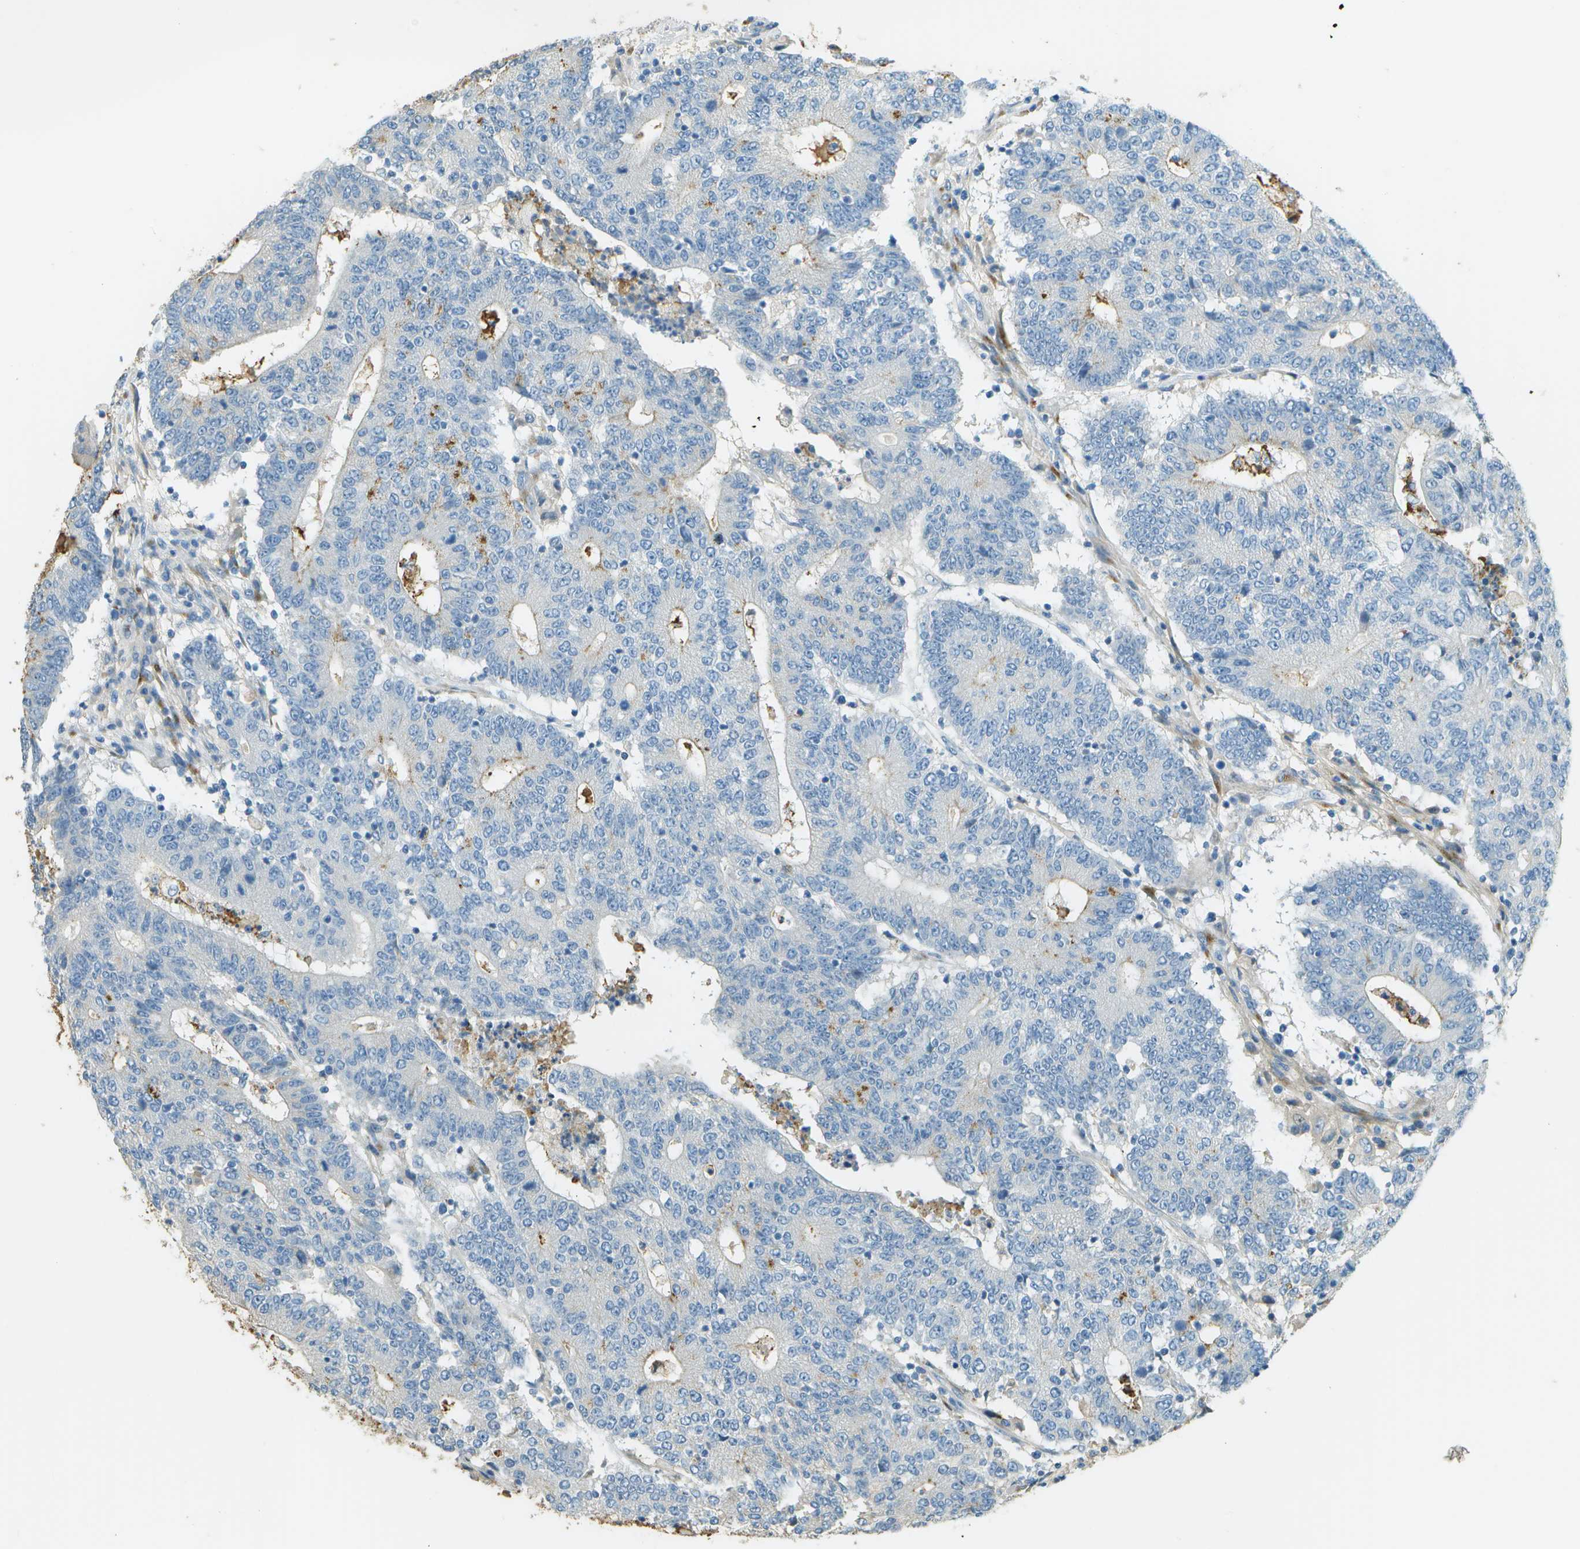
{"staining": {"intensity": "negative", "quantity": "none", "location": "none"}, "tissue": "colorectal cancer", "cell_type": "Tumor cells", "image_type": "cancer", "snomed": [{"axis": "morphology", "description": "Normal tissue, NOS"}, {"axis": "morphology", "description": "Adenocarcinoma, NOS"}, {"axis": "topography", "description": "Colon"}], "caption": "Immunohistochemical staining of human colorectal cancer reveals no significant expression in tumor cells.", "gene": "DCN", "patient": {"sex": "female", "age": 75}}